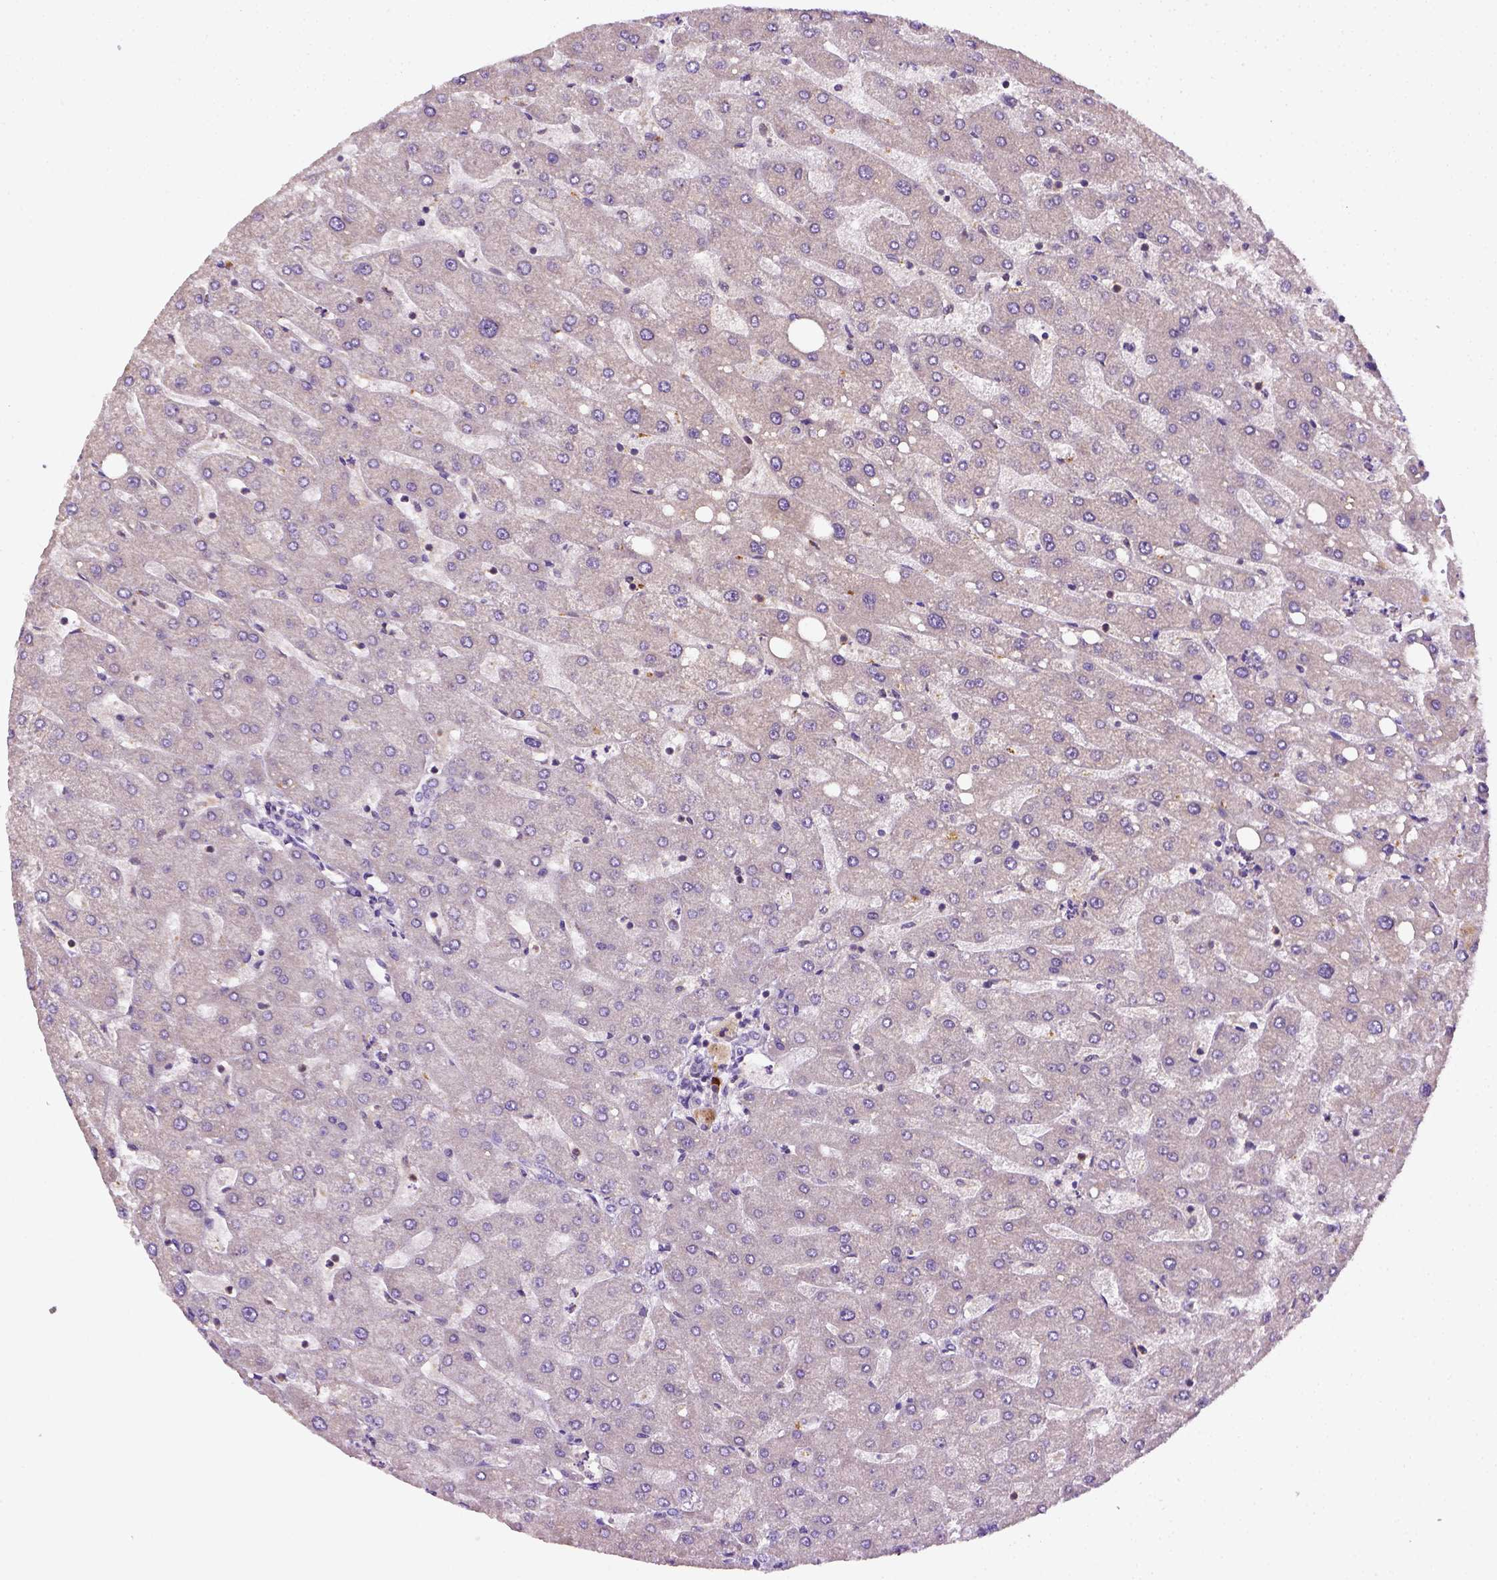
{"staining": {"intensity": "negative", "quantity": "none", "location": "none"}, "tissue": "liver", "cell_type": "Cholangiocytes", "image_type": "normal", "snomed": [{"axis": "morphology", "description": "Normal tissue, NOS"}, {"axis": "topography", "description": "Liver"}], "caption": "DAB immunohistochemical staining of normal human liver exhibits no significant positivity in cholangiocytes.", "gene": "MATK", "patient": {"sex": "male", "age": 67}}